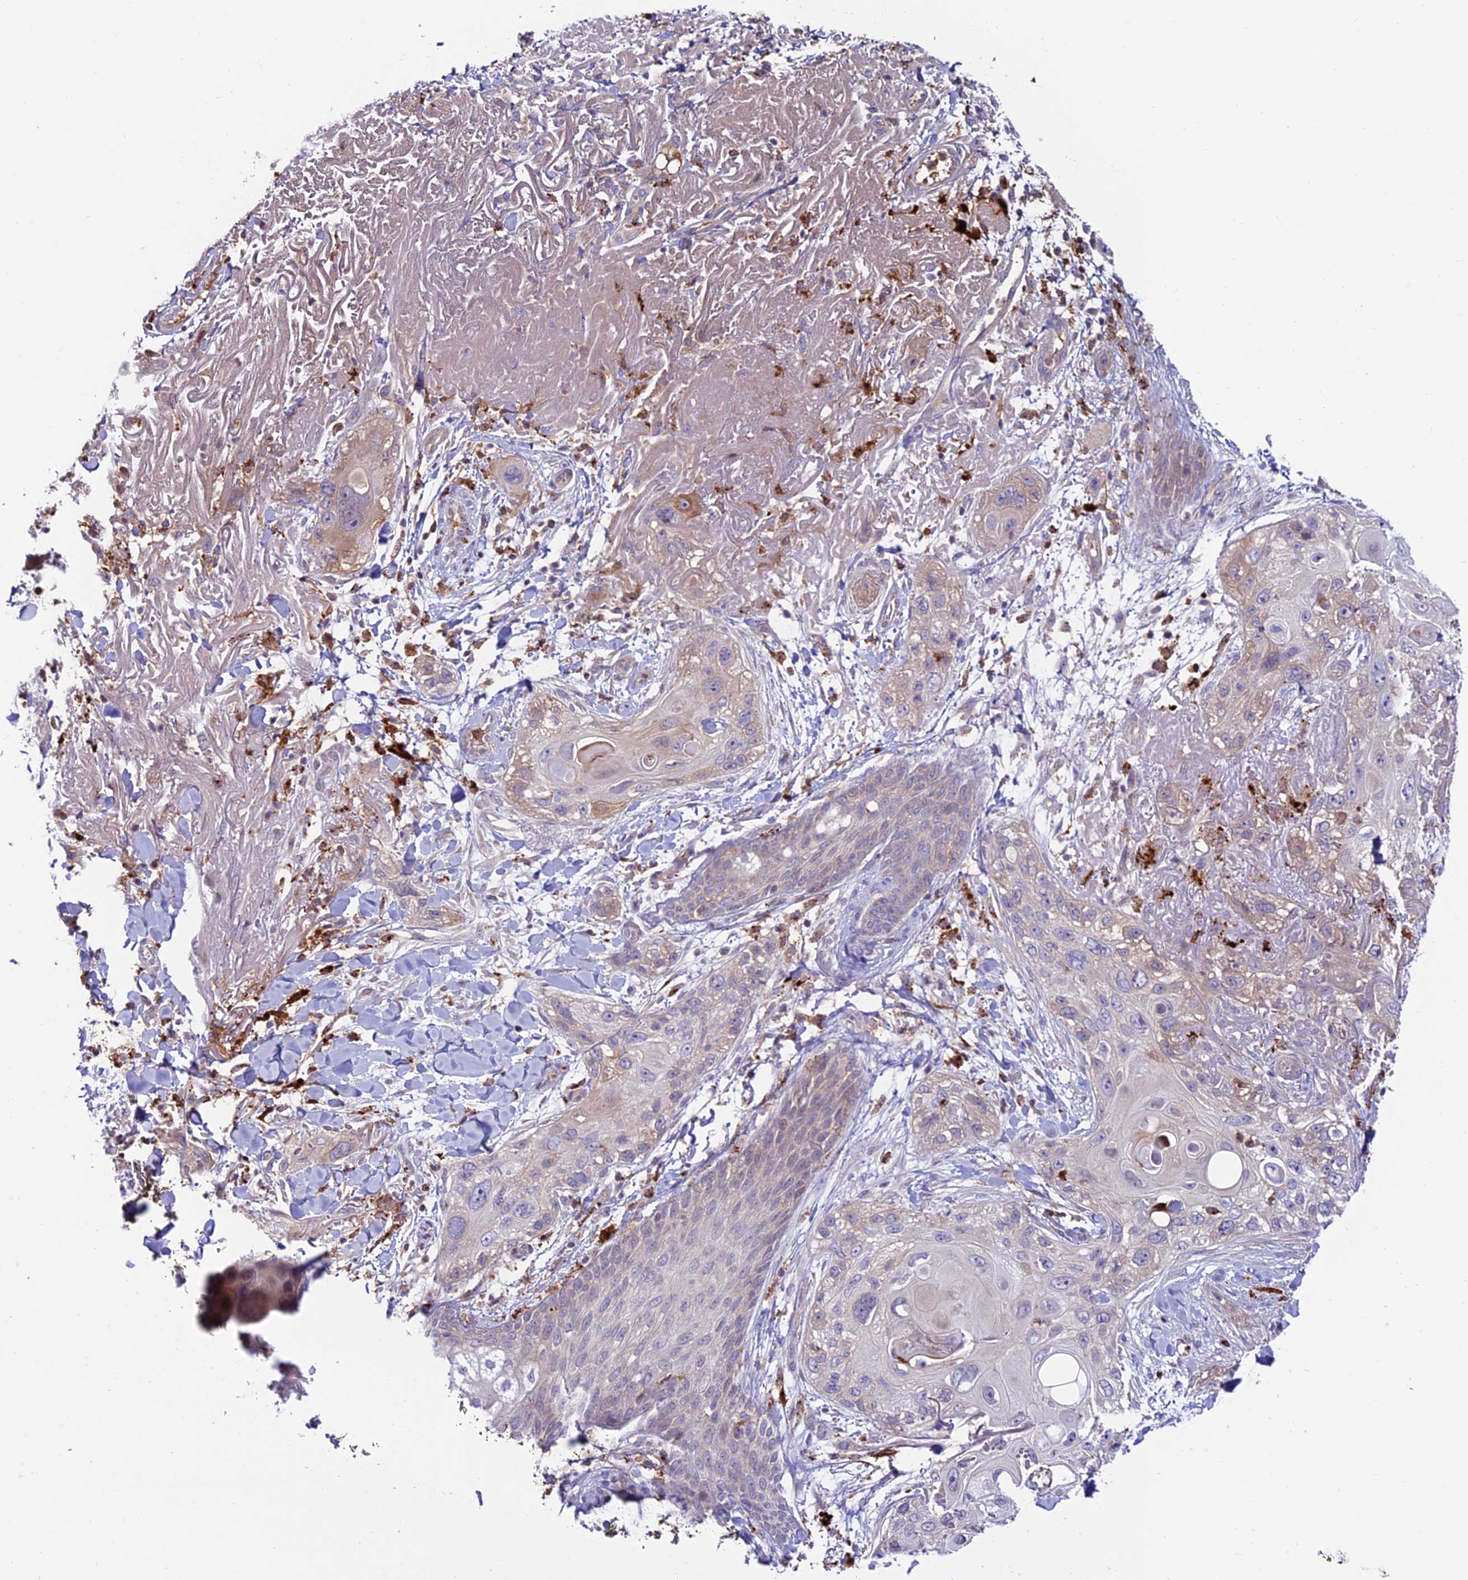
{"staining": {"intensity": "negative", "quantity": "none", "location": "none"}, "tissue": "skin cancer", "cell_type": "Tumor cells", "image_type": "cancer", "snomed": [{"axis": "morphology", "description": "Normal tissue, NOS"}, {"axis": "morphology", "description": "Squamous cell carcinoma, NOS"}, {"axis": "topography", "description": "Skin"}], "caption": "This is an IHC micrograph of human squamous cell carcinoma (skin). There is no staining in tumor cells.", "gene": "ARHGEF18", "patient": {"sex": "male", "age": 72}}